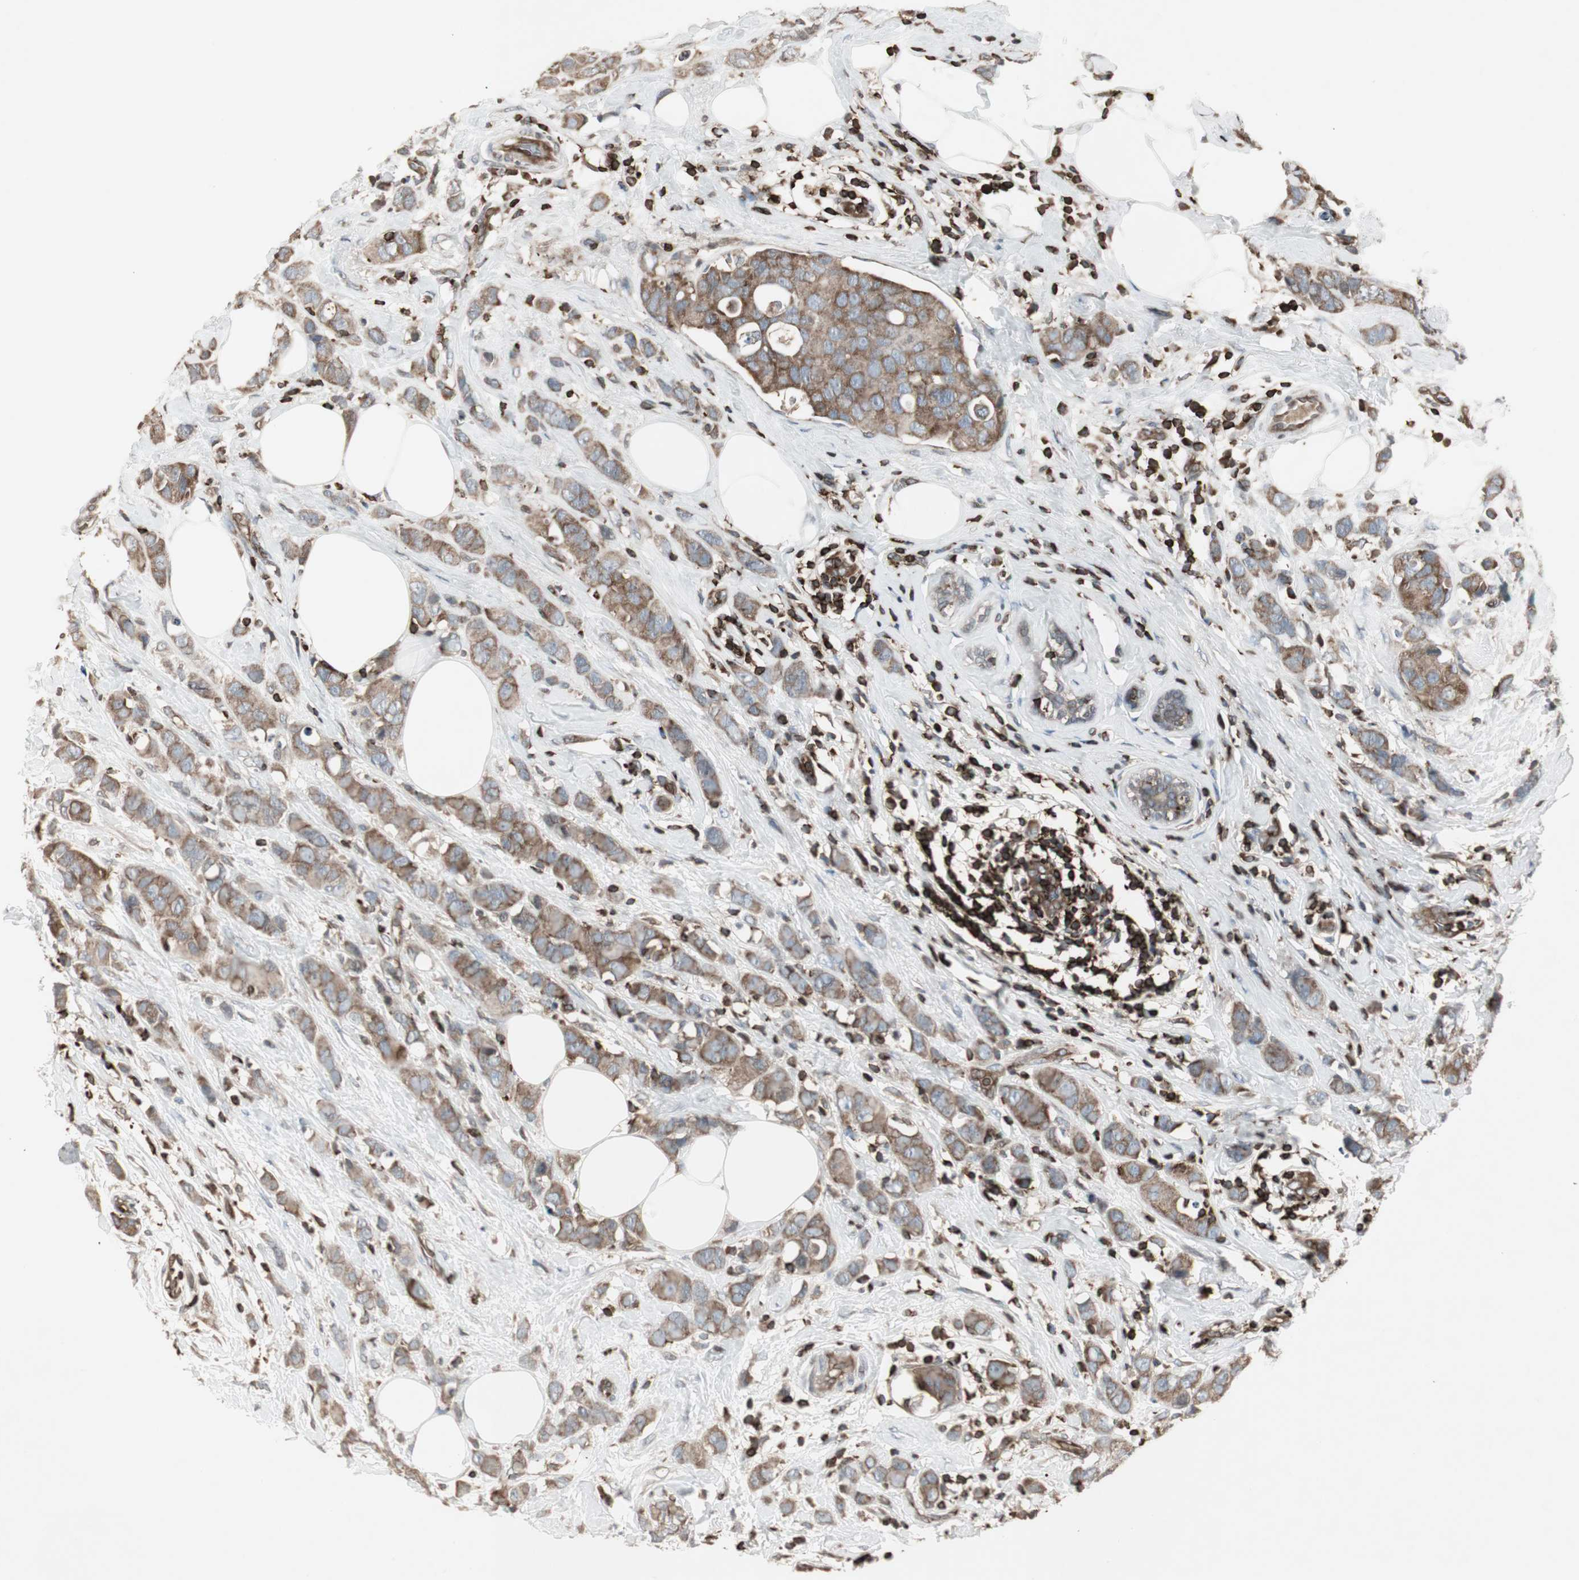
{"staining": {"intensity": "weak", "quantity": ">75%", "location": "cytoplasmic/membranous"}, "tissue": "breast cancer", "cell_type": "Tumor cells", "image_type": "cancer", "snomed": [{"axis": "morphology", "description": "Normal tissue, NOS"}, {"axis": "morphology", "description": "Duct carcinoma"}, {"axis": "topography", "description": "Breast"}], "caption": "Immunohistochemical staining of human breast cancer demonstrates low levels of weak cytoplasmic/membranous staining in approximately >75% of tumor cells.", "gene": "ARHGEF1", "patient": {"sex": "female", "age": 50}}